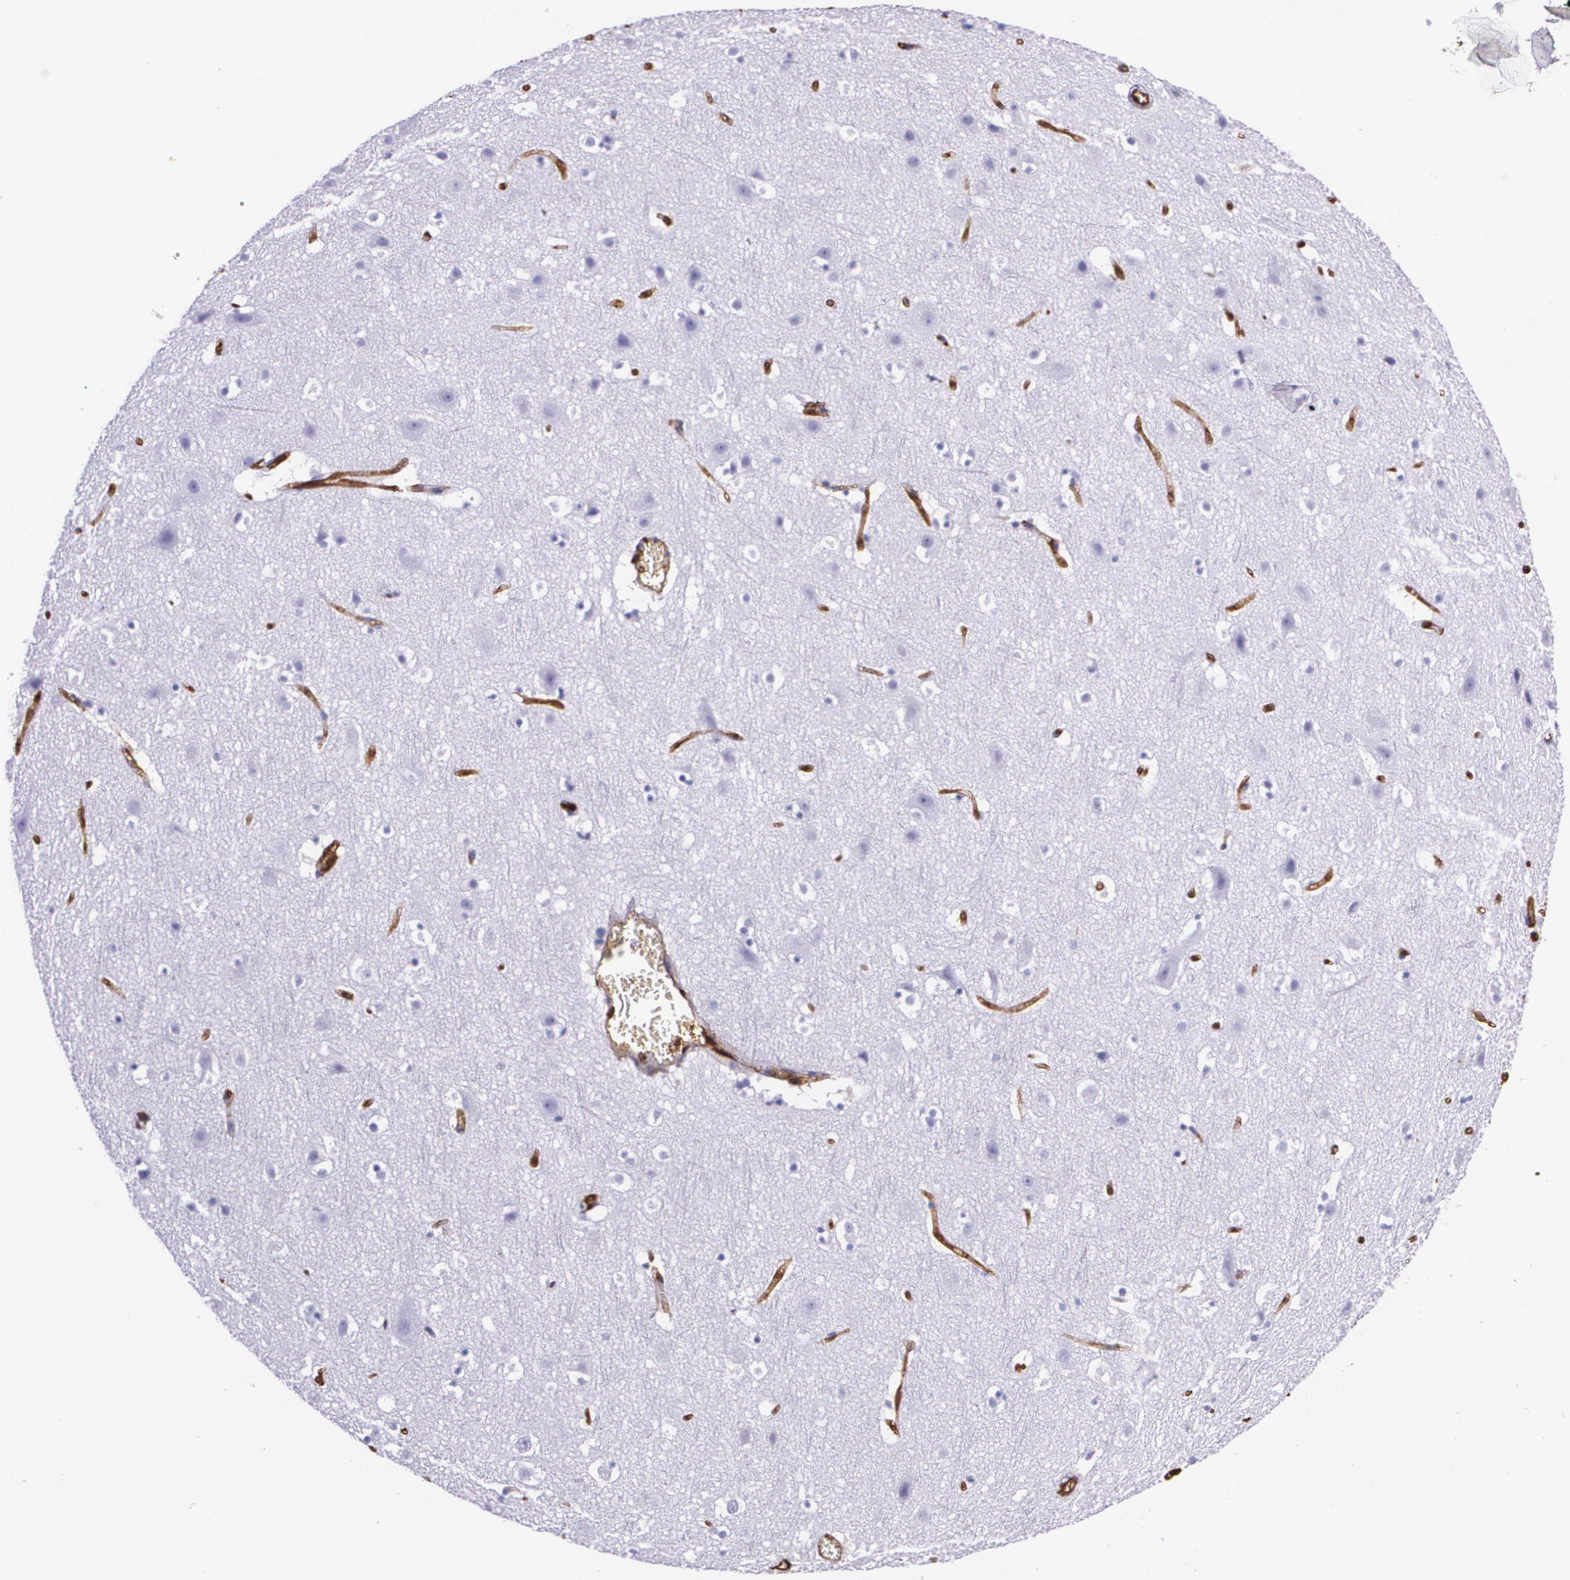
{"staining": {"intensity": "strong", "quantity": ">75%", "location": "cytoplasmic/membranous"}, "tissue": "cerebral cortex", "cell_type": "Endothelial cells", "image_type": "normal", "snomed": [{"axis": "morphology", "description": "Normal tissue, NOS"}, {"axis": "topography", "description": "Cerebral cortex"}], "caption": "Brown immunohistochemical staining in benign human cerebral cortex shows strong cytoplasmic/membranous staining in approximately >75% of endothelial cells.", "gene": "MMP2", "patient": {"sex": "male", "age": 45}}